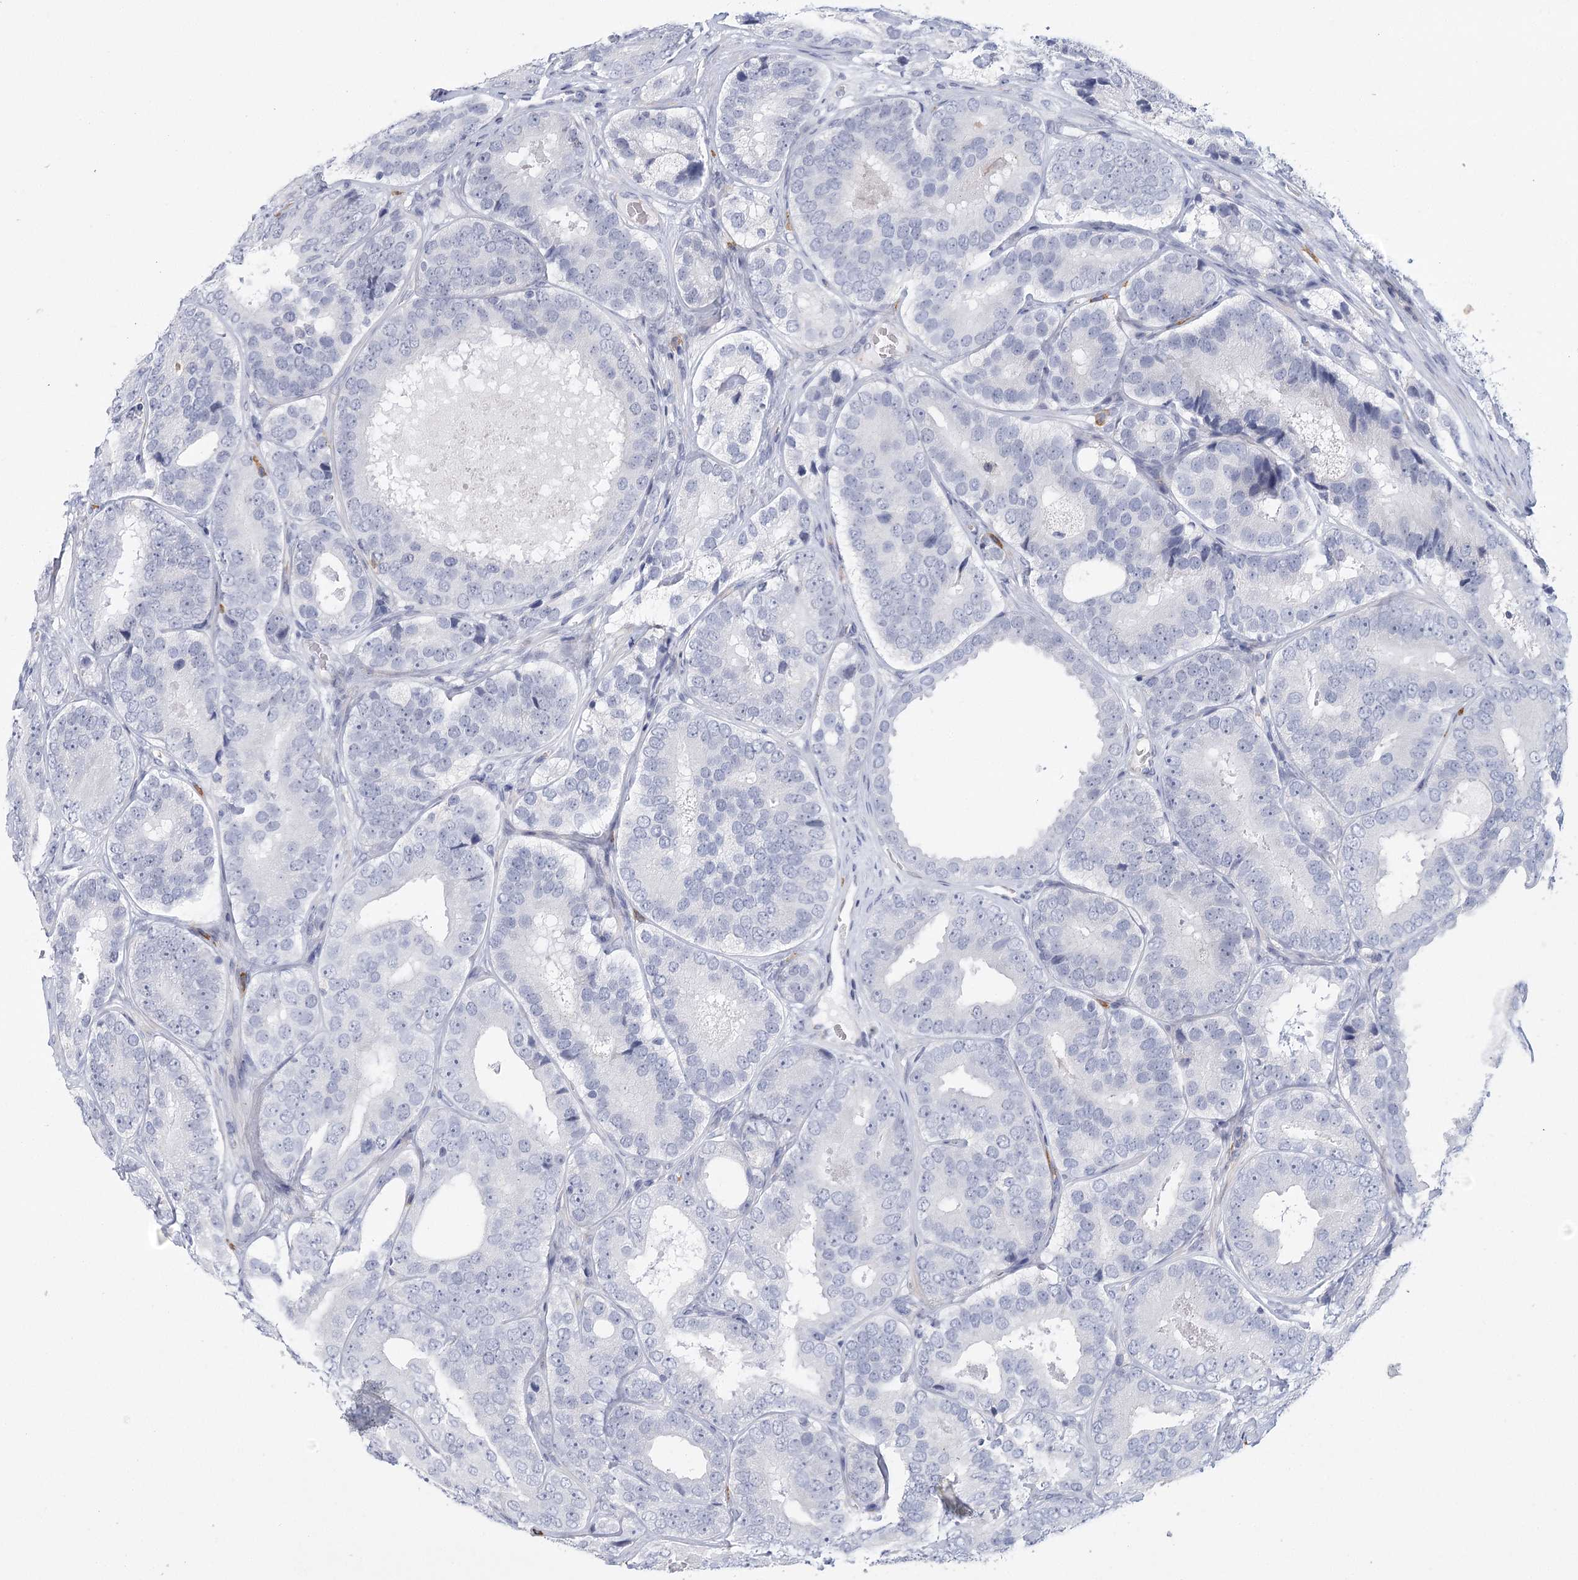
{"staining": {"intensity": "negative", "quantity": "none", "location": "none"}, "tissue": "prostate cancer", "cell_type": "Tumor cells", "image_type": "cancer", "snomed": [{"axis": "morphology", "description": "Adenocarcinoma, High grade"}, {"axis": "topography", "description": "Prostate"}], "caption": "This is an immunohistochemistry (IHC) micrograph of prostate cancer (adenocarcinoma (high-grade)). There is no expression in tumor cells.", "gene": "FAM76B", "patient": {"sex": "male", "age": 56}}